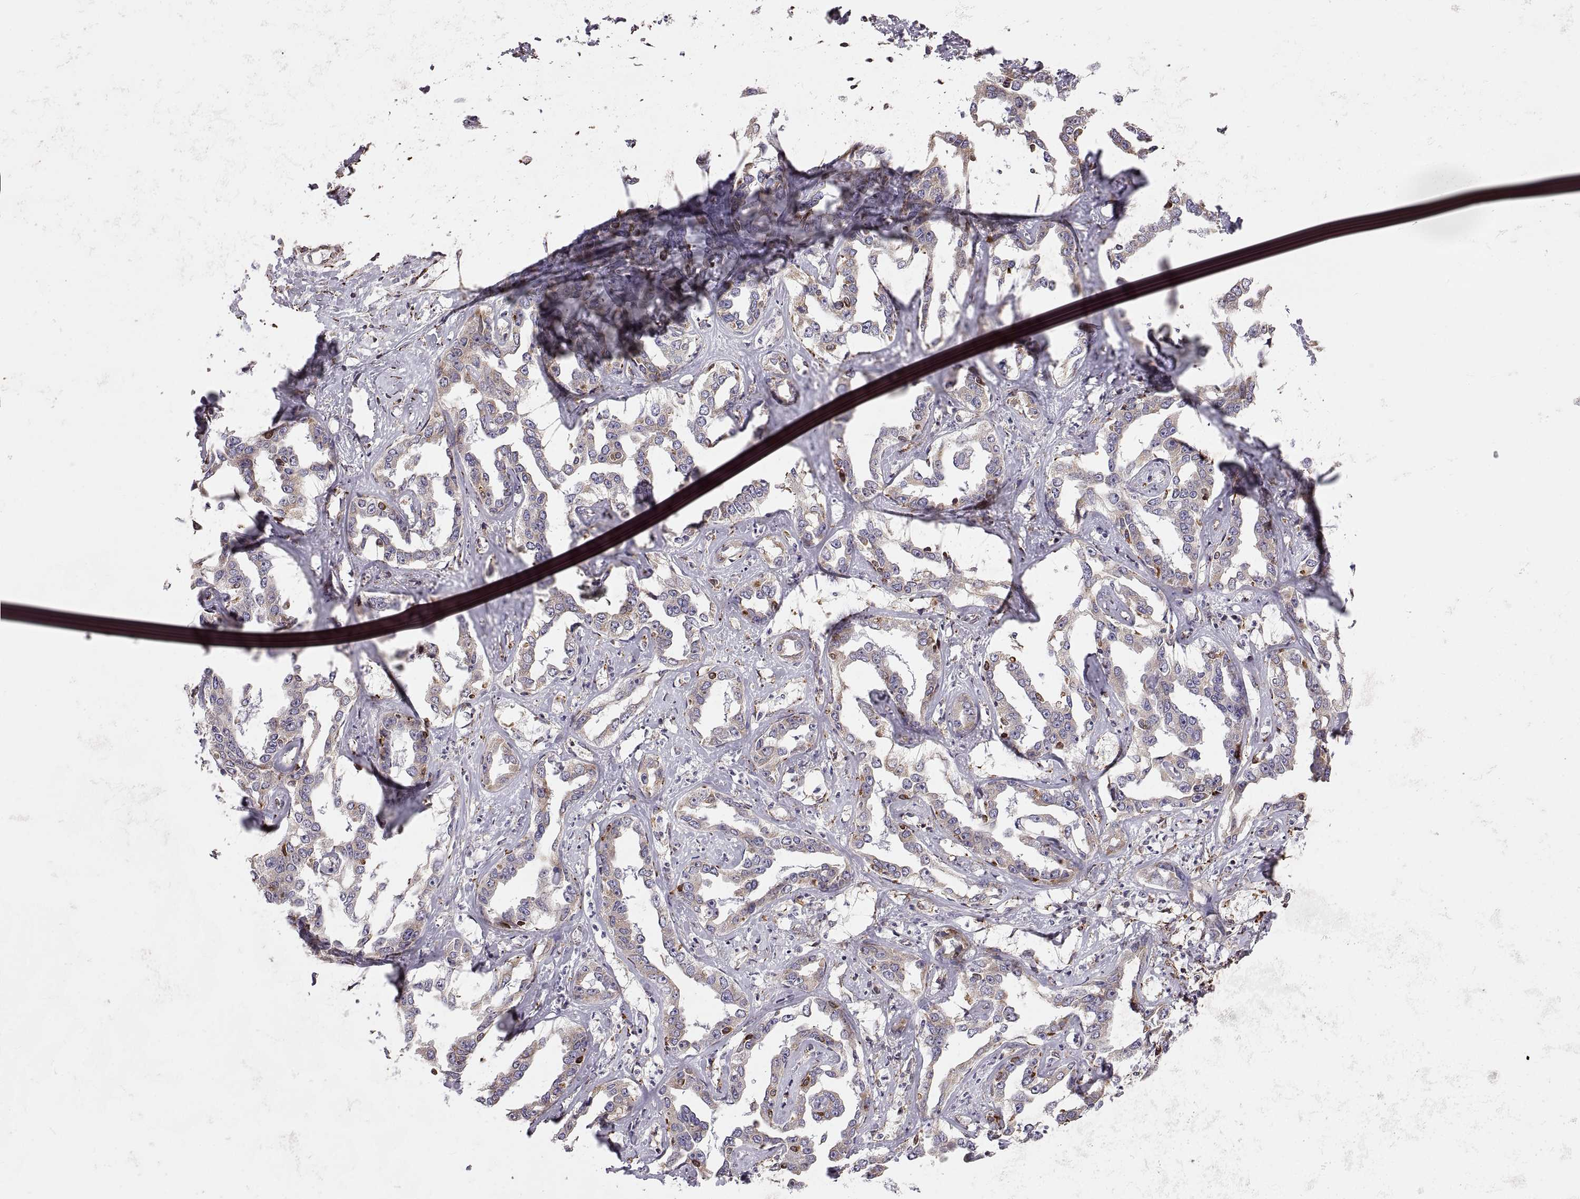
{"staining": {"intensity": "weak", "quantity": ">75%", "location": "cytoplasmic/membranous"}, "tissue": "liver cancer", "cell_type": "Tumor cells", "image_type": "cancer", "snomed": [{"axis": "morphology", "description": "Cholangiocarcinoma"}, {"axis": "topography", "description": "Liver"}], "caption": "Weak cytoplasmic/membranous protein expression is appreciated in about >75% of tumor cells in liver cancer.", "gene": "PLEKHB2", "patient": {"sex": "male", "age": 59}}